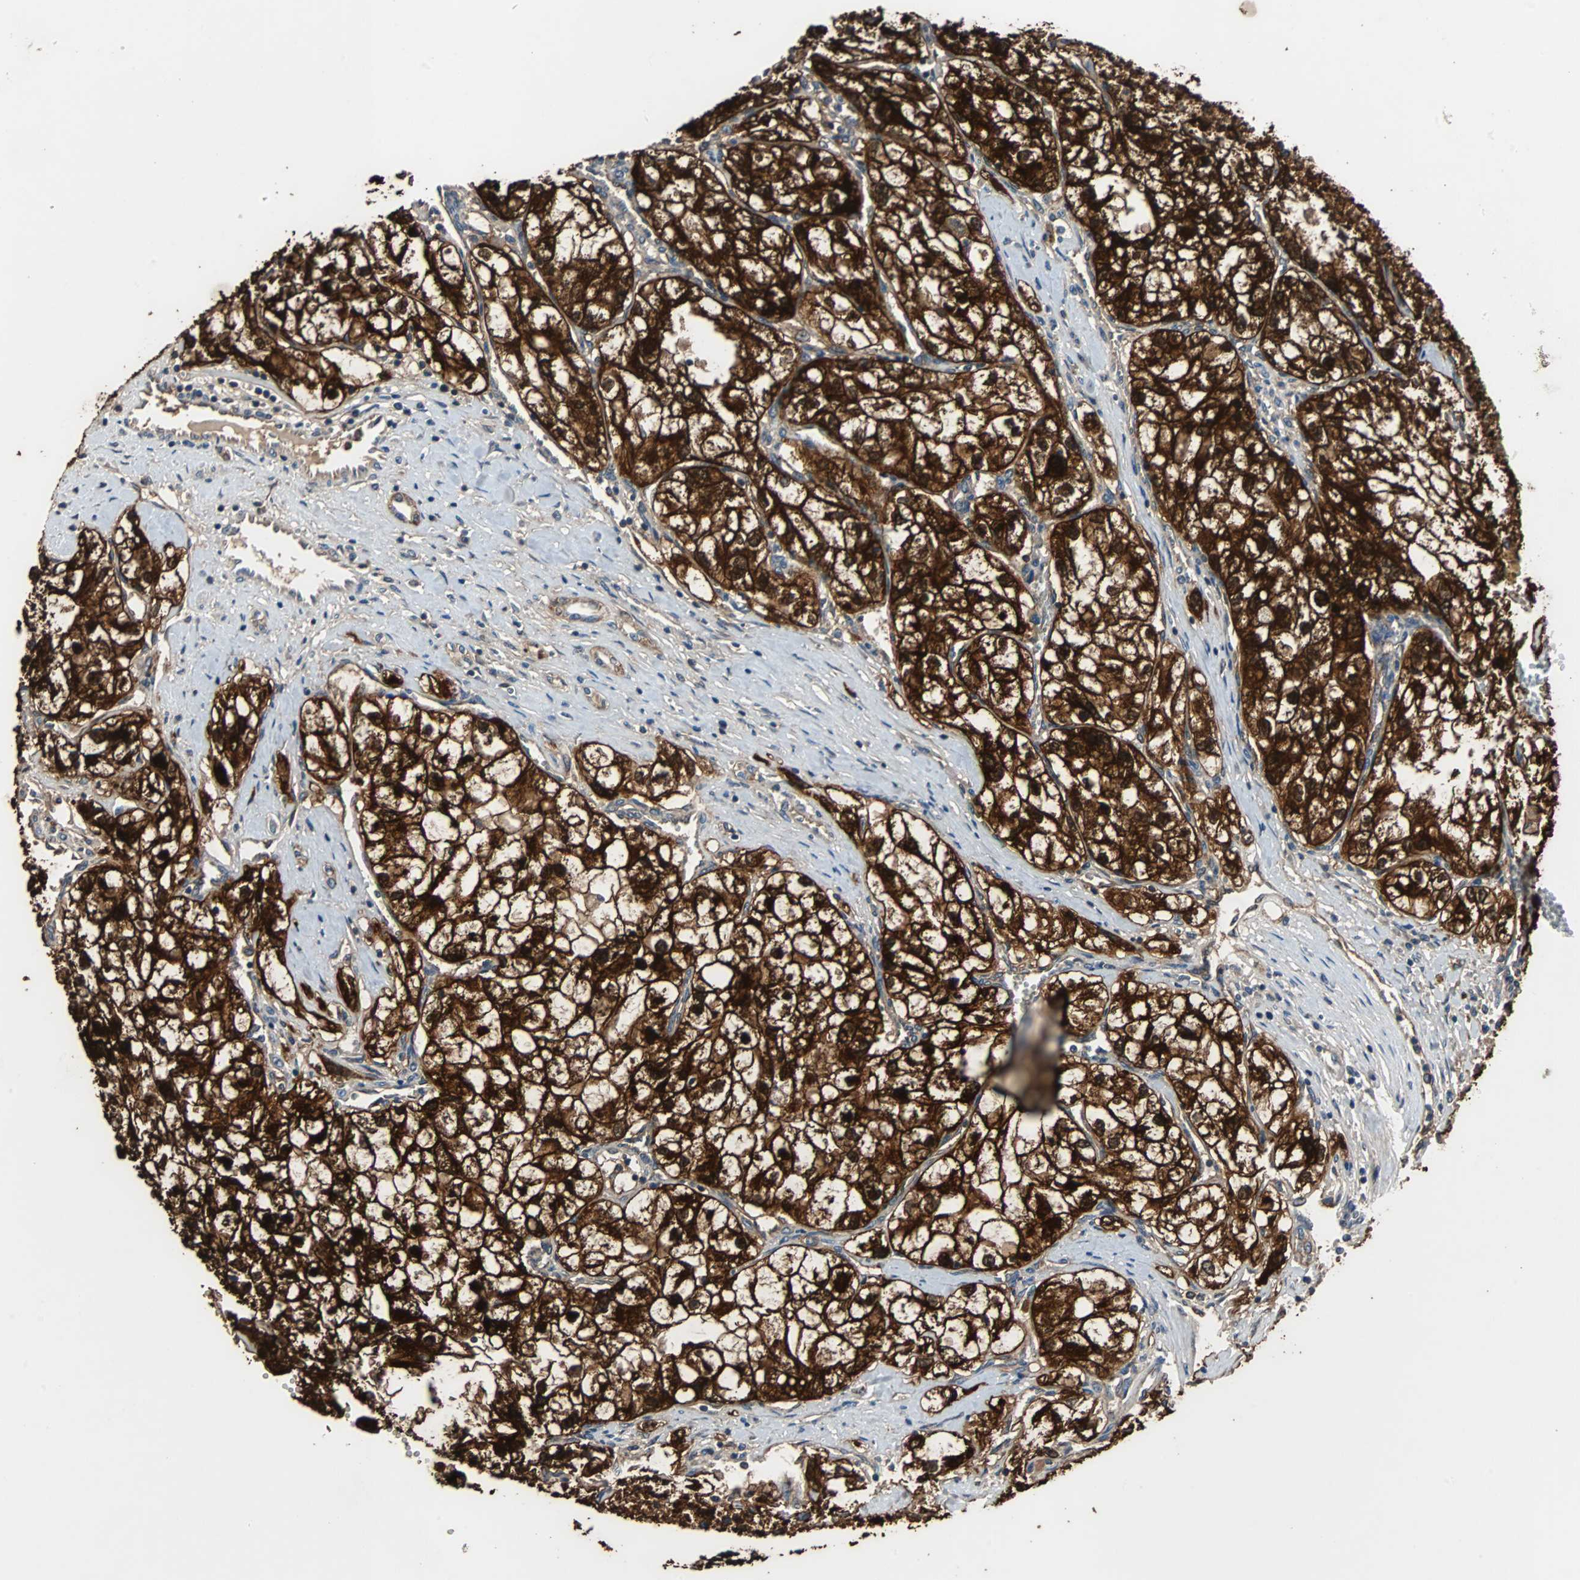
{"staining": {"intensity": "strong", "quantity": ">75%", "location": "cytoplasmic/membranous,nuclear"}, "tissue": "renal cancer", "cell_type": "Tumor cells", "image_type": "cancer", "snomed": [{"axis": "morphology", "description": "Adenocarcinoma, NOS"}, {"axis": "topography", "description": "Kidney"}], "caption": "A high amount of strong cytoplasmic/membranous and nuclear positivity is identified in about >75% of tumor cells in renal cancer tissue. Immunohistochemistry stains the protein of interest in brown and the nuclei are stained blue.", "gene": "NDRG1", "patient": {"sex": "female", "age": 70}}